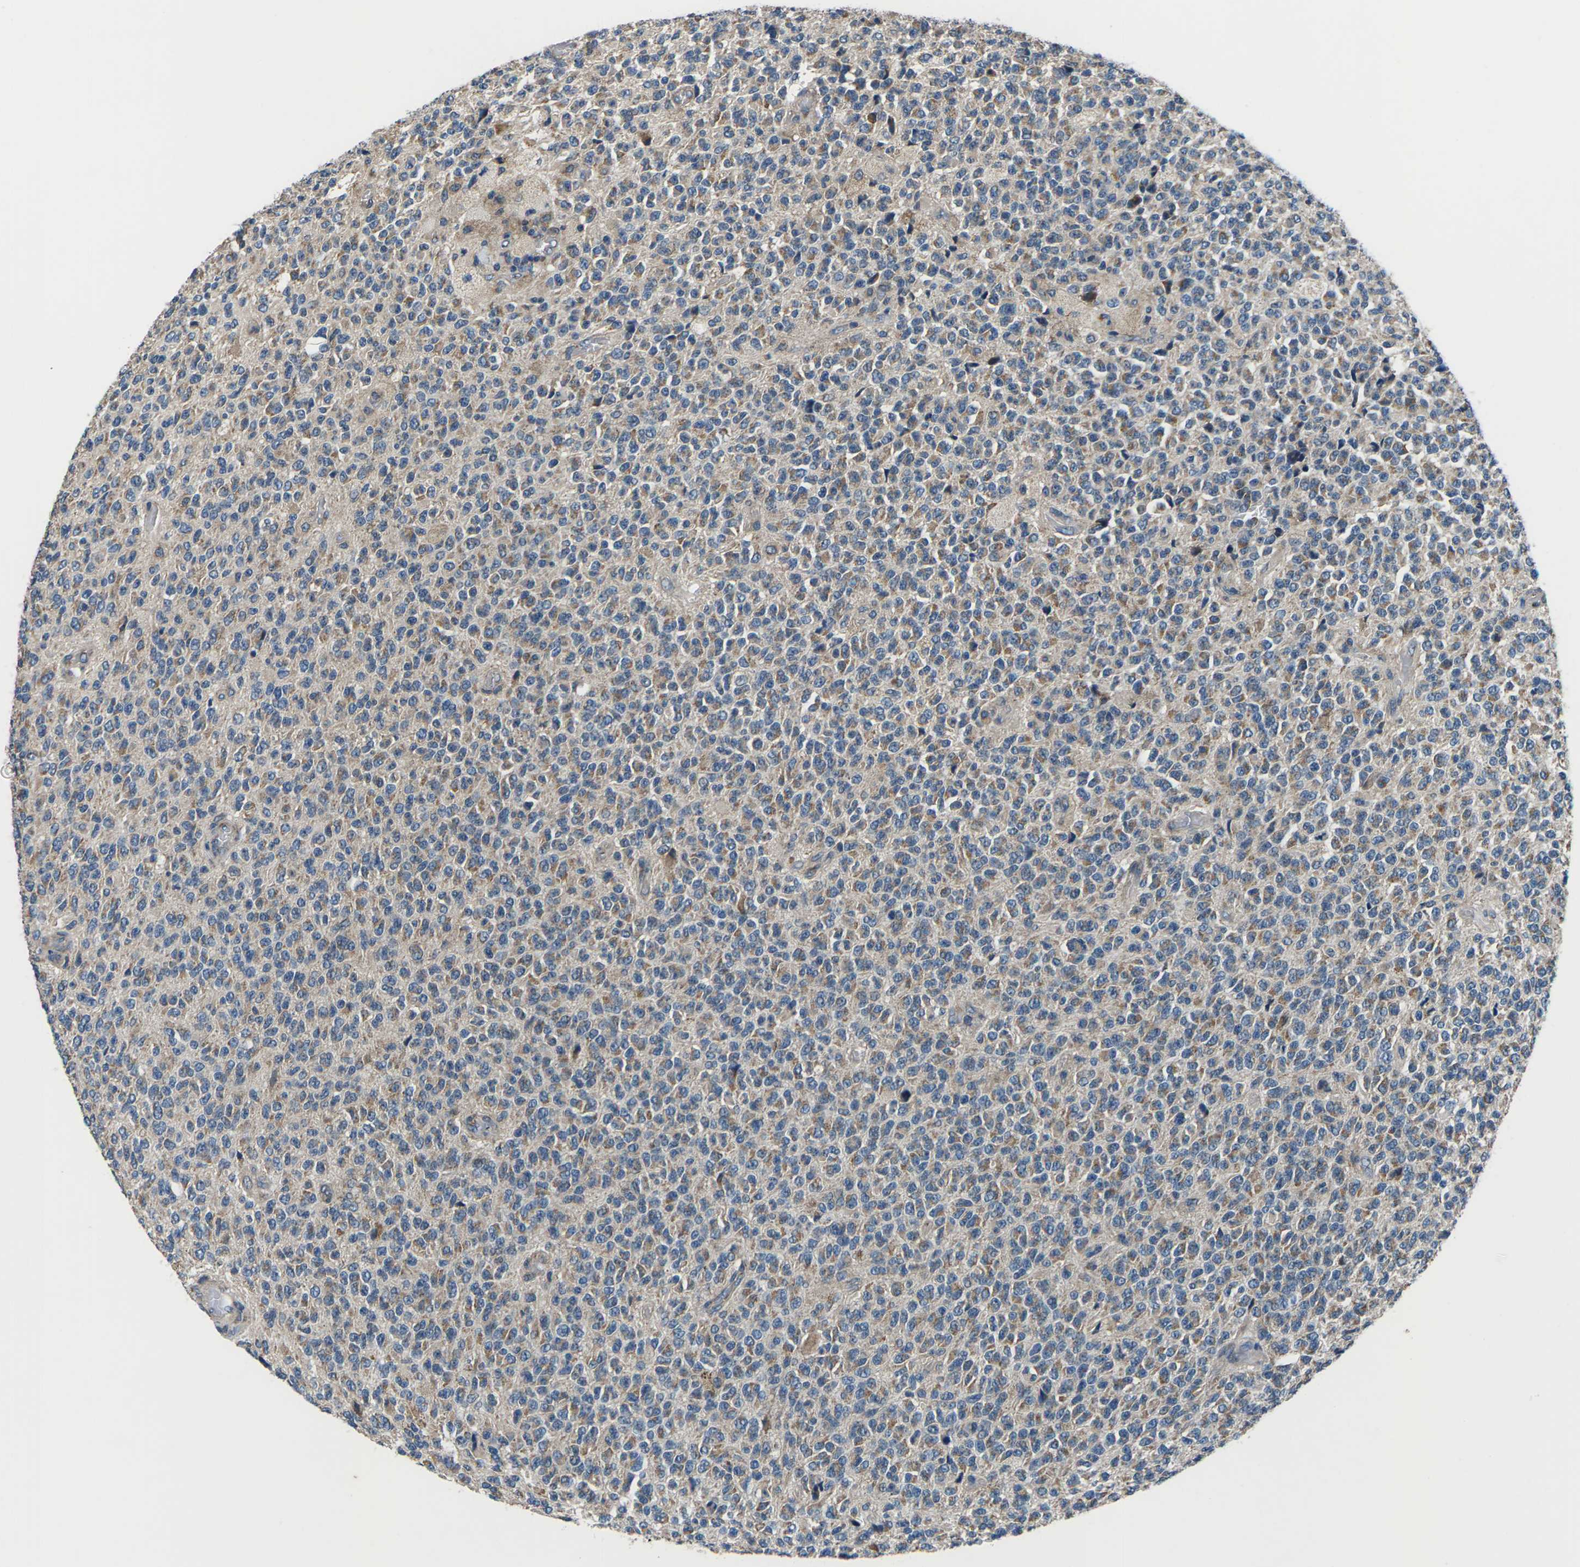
{"staining": {"intensity": "moderate", "quantity": ">75%", "location": "cytoplasmic/membranous"}, "tissue": "glioma", "cell_type": "Tumor cells", "image_type": "cancer", "snomed": [{"axis": "morphology", "description": "Glioma, malignant, High grade"}, {"axis": "topography", "description": "pancreas cauda"}], "caption": "Immunohistochemistry (IHC) of malignant glioma (high-grade) shows medium levels of moderate cytoplasmic/membranous positivity in about >75% of tumor cells. (IHC, brightfield microscopy, high magnification).", "gene": "GABRP", "patient": {"sex": "male", "age": 60}}